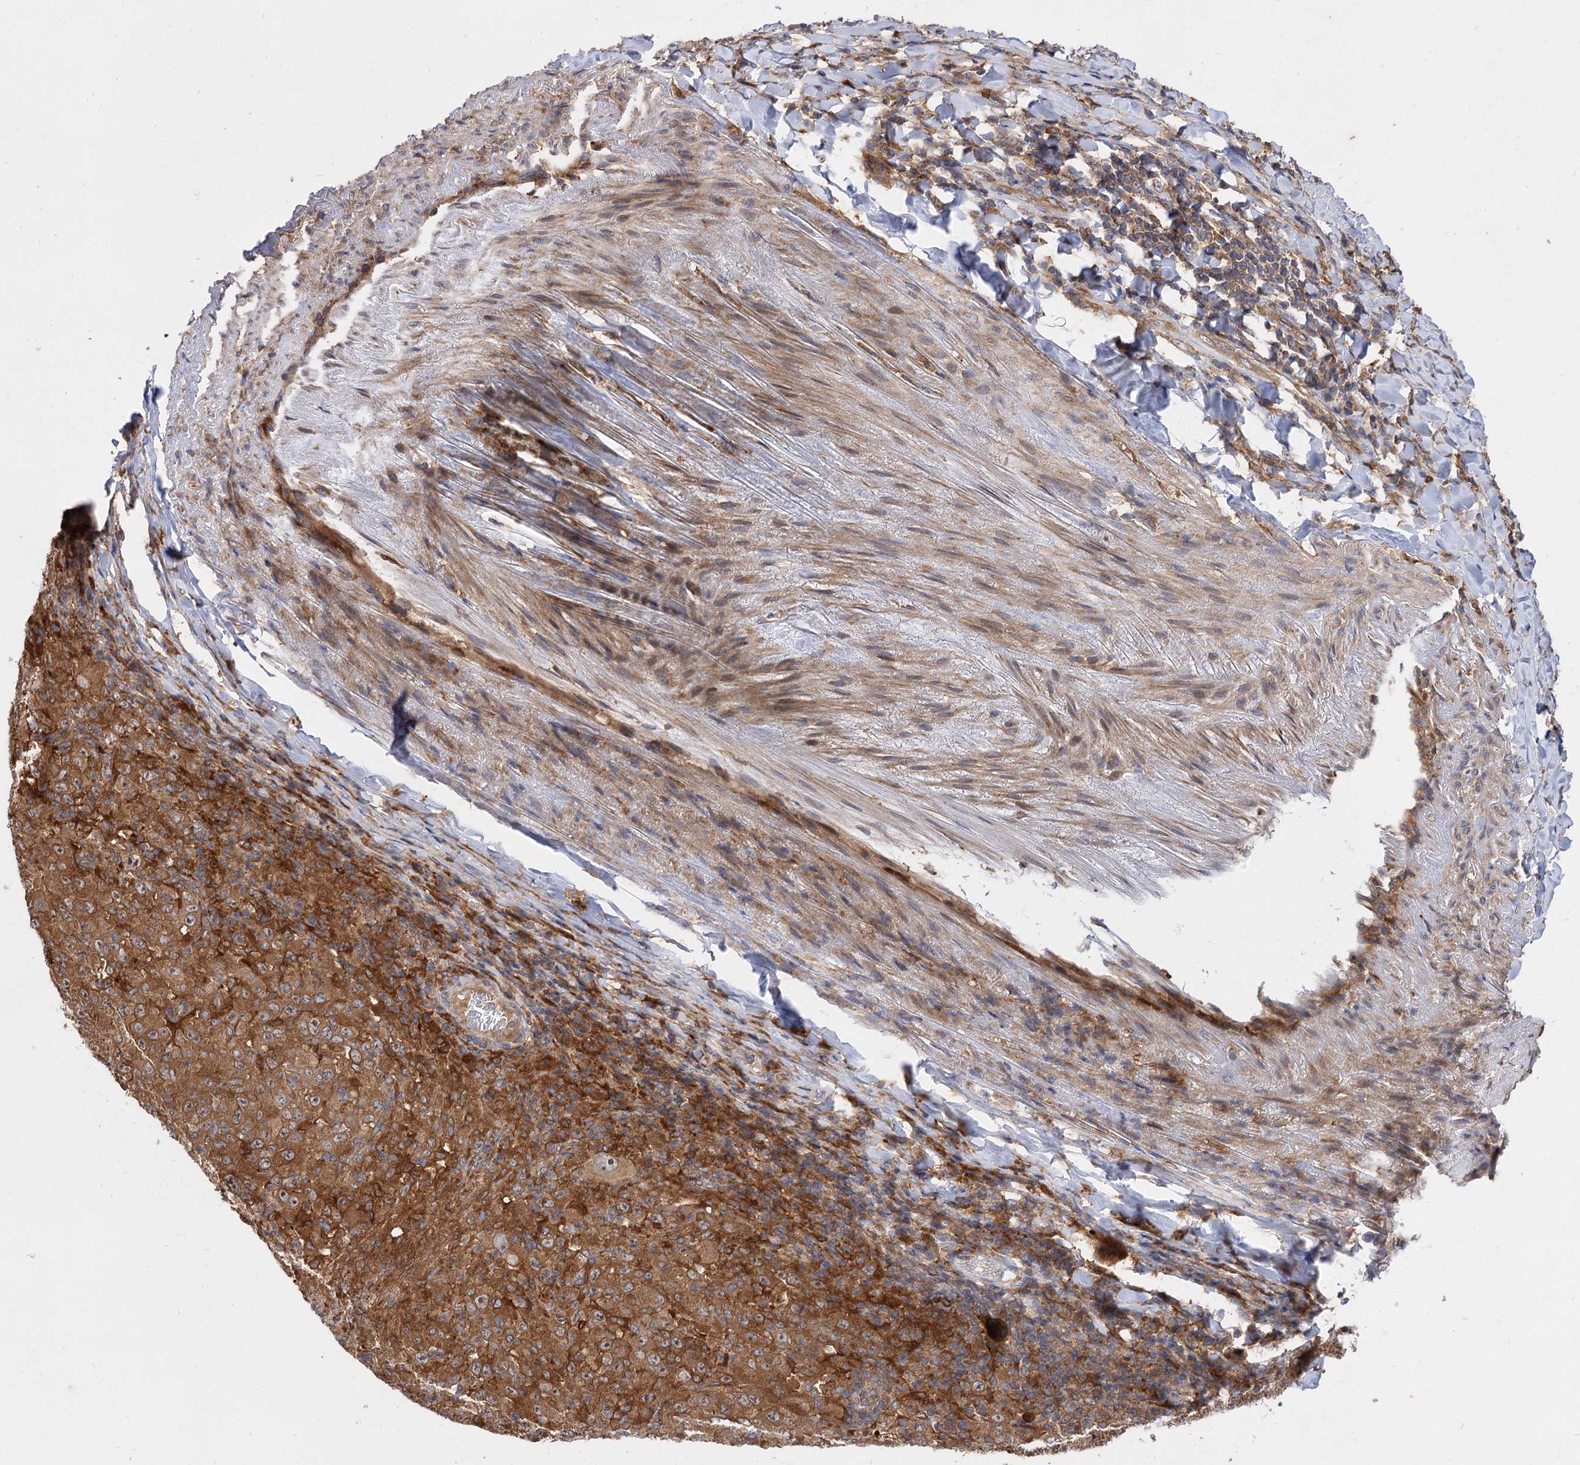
{"staining": {"intensity": "moderate", "quantity": ">75%", "location": "cytoplasmic/membranous,nuclear"}, "tissue": "melanoma", "cell_type": "Tumor cells", "image_type": "cancer", "snomed": [{"axis": "morphology", "description": "Malignant melanoma, Metastatic site"}, {"axis": "topography", "description": "Skin"}], "caption": "There is medium levels of moderate cytoplasmic/membranous and nuclear expression in tumor cells of melanoma, as demonstrated by immunohistochemical staining (brown color).", "gene": "PATL1", "patient": {"sex": "female", "age": 56}}